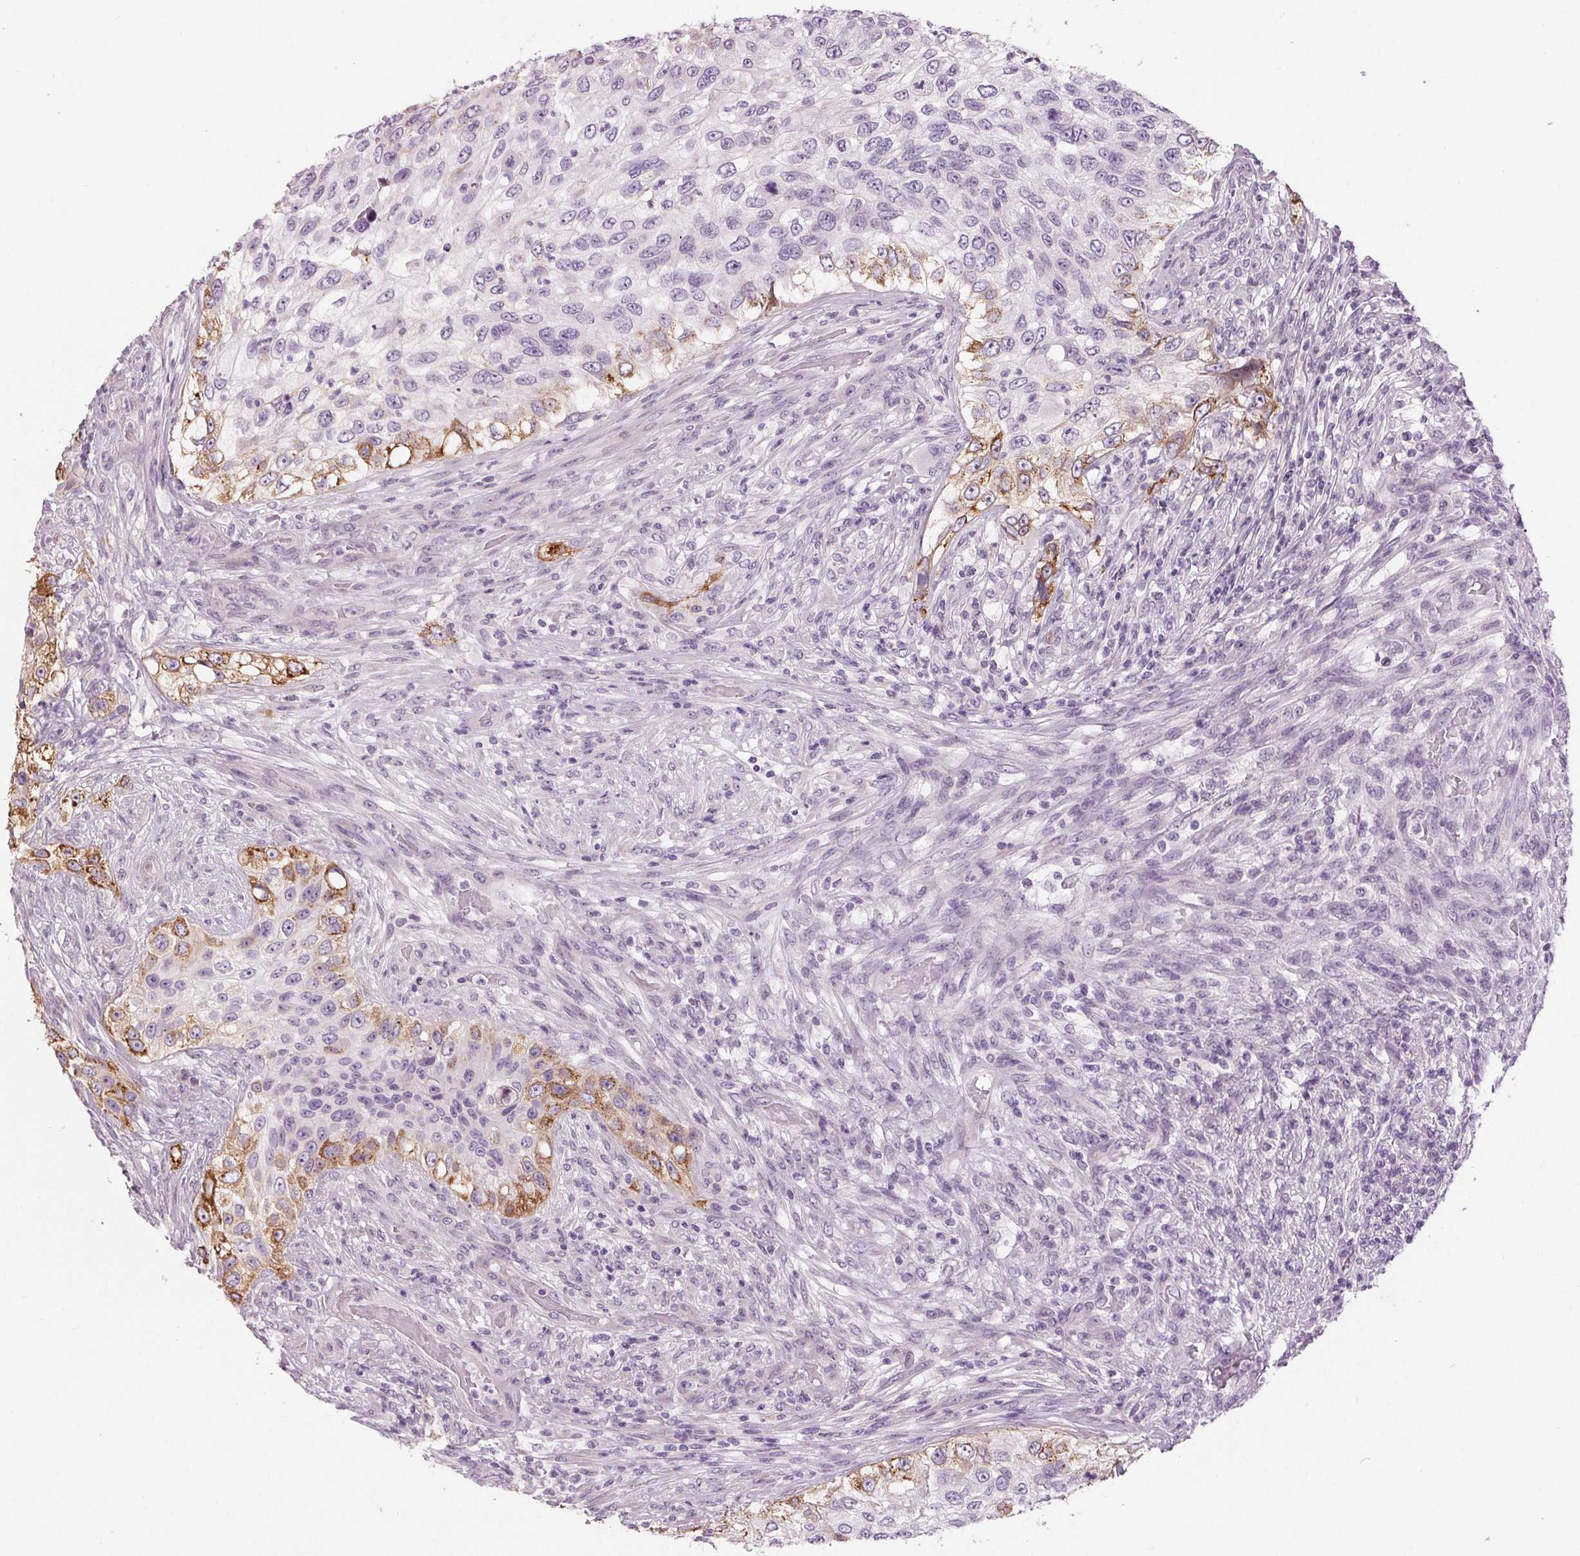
{"staining": {"intensity": "moderate", "quantity": "<25%", "location": "cytoplasmic/membranous"}, "tissue": "urothelial cancer", "cell_type": "Tumor cells", "image_type": "cancer", "snomed": [{"axis": "morphology", "description": "Urothelial carcinoma, High grade"}, {"axis": "topography", "description": "Urinary bladder"}], "caption": "Immunohistochemical staining of human urothelial cancer shows low levels of moderate cytoplasmic/membranous protein staining in about <25% of tumor cells. The protein is stained brown, and the nuclei are stained in blue (DAB (3,3'-diaminobenzidine) IHC with brightfield microscopy, high magnification).", "gene": "MISP", "patient": {"sex": "female", "age": 60}}